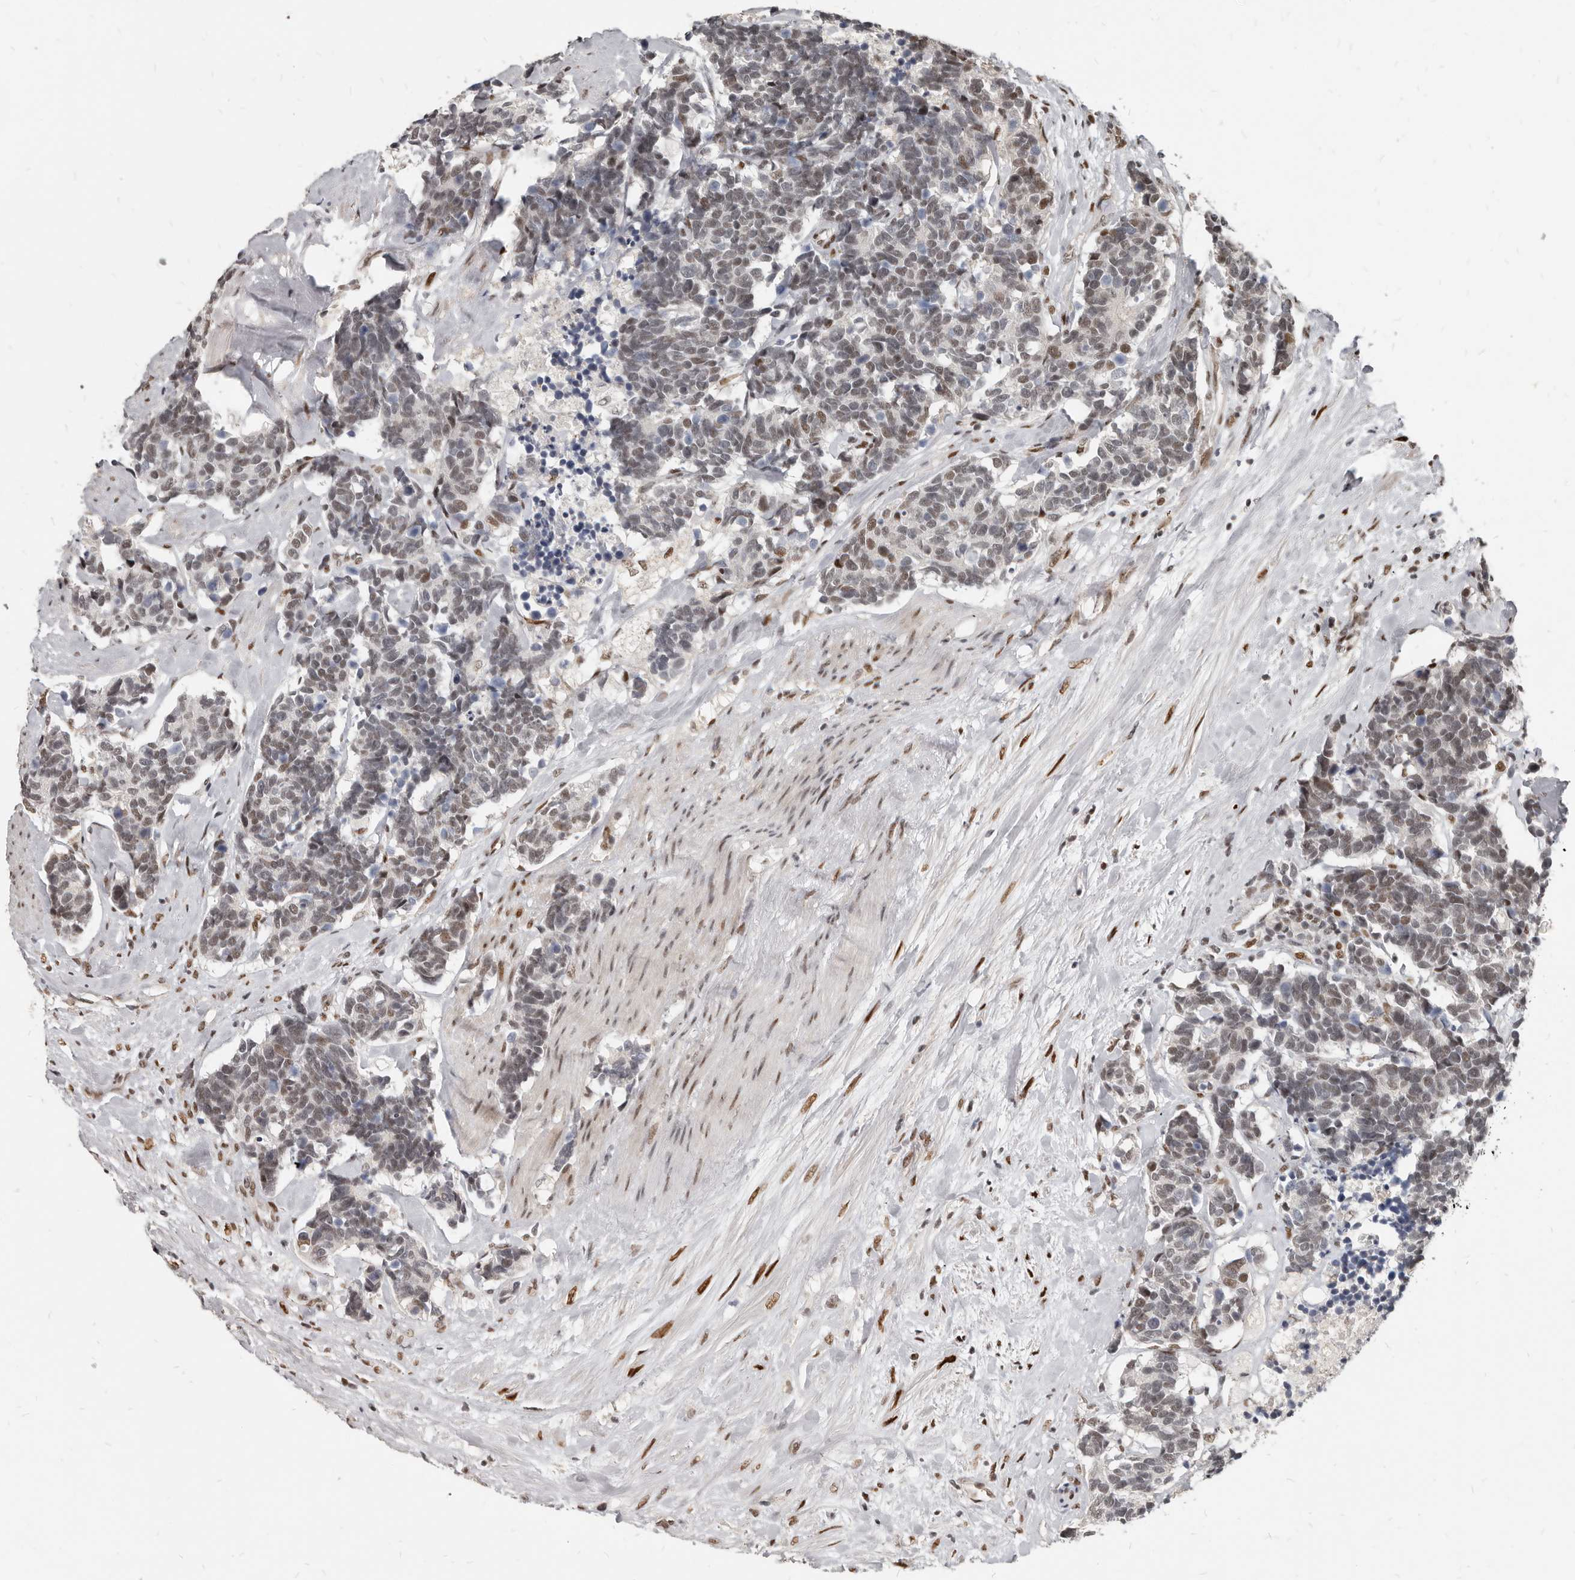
{"staining": {"intensity": "moderate", "quantity": "25%-75%", "location": "nuclear"}, "tissue": "carcinoid", "cell_type": "Tumor cells", "image_type": "cancer", "snomed": [{"axis": "morphology", "description": "Carcinoma, NOS"}, {"axis": "morphology", "description": "Carcinoid, malignant, NOS"}, {"axis": "topography", "description": "Urinary bladder"}], "caption": "Immunohistochemical staining of malignant carcinoid reveals medium levels of moderate nuclear protein positivity in about 25%-75% of tumor cells.", "gene": "ATF5", "patient": {"sex": "male", "age": 57}}